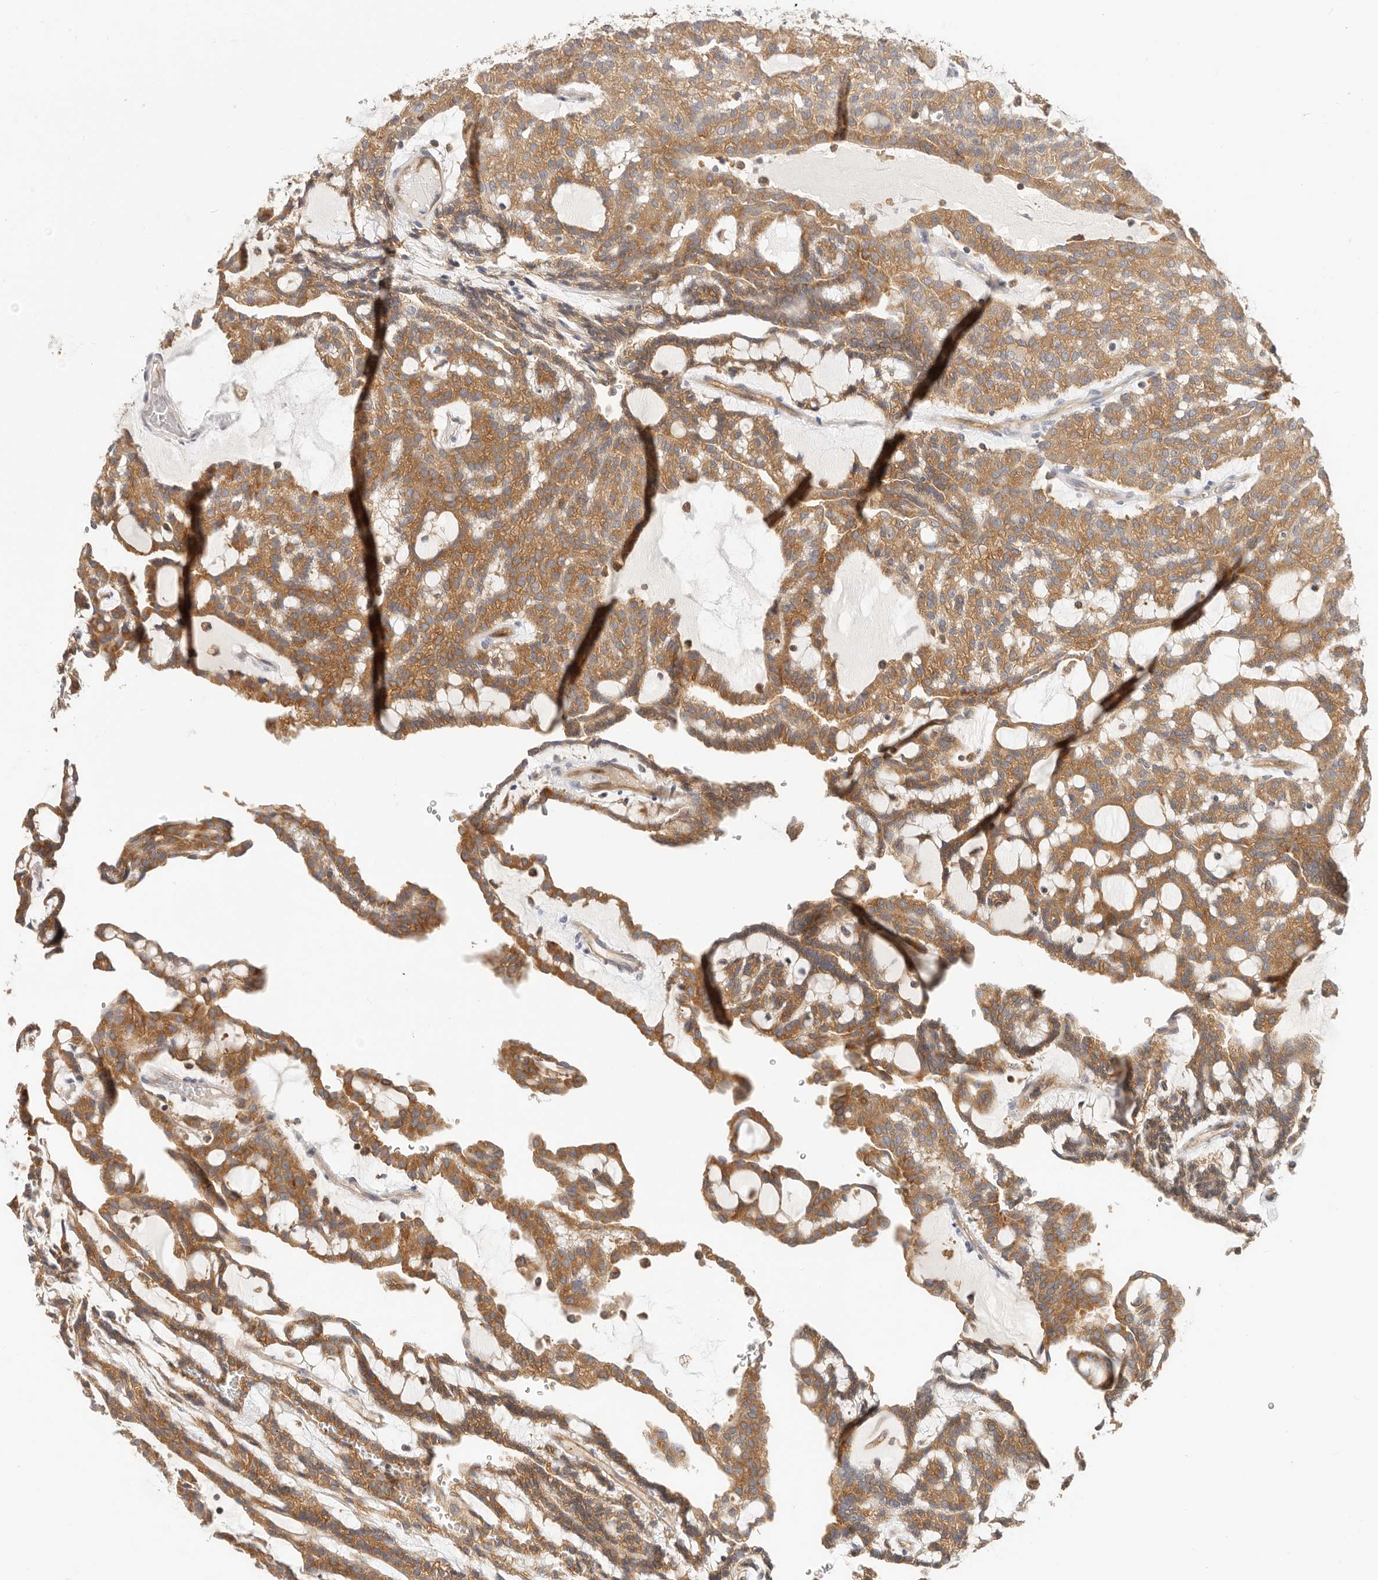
{"staining": {"intensity": "moderate", "quantity": "25%-75%", "location": "cytoplasmic/membranous"}, "tissue": "renal cancer", "cell_type": "Tumor cells", "image_type": "cancer", "snomed": [{"axis": "morphology", "description": "Adenocarcinoma, NOS"}, {"axis": "topography", "description": "Kidney"}], "caption": "Immunohistochemistry (IHC) histopathology image of neoplastic tissue: renal adenocarcinoma stained using IHC shows medium levels of moderate protein expression localized specifically in the cytoplasmic/membranous of tumor cells, appearing as a cytoplasmic/membranous brown color.", "gene": "DTNBP1", "patient": {"sex": "male", "age": 63}}